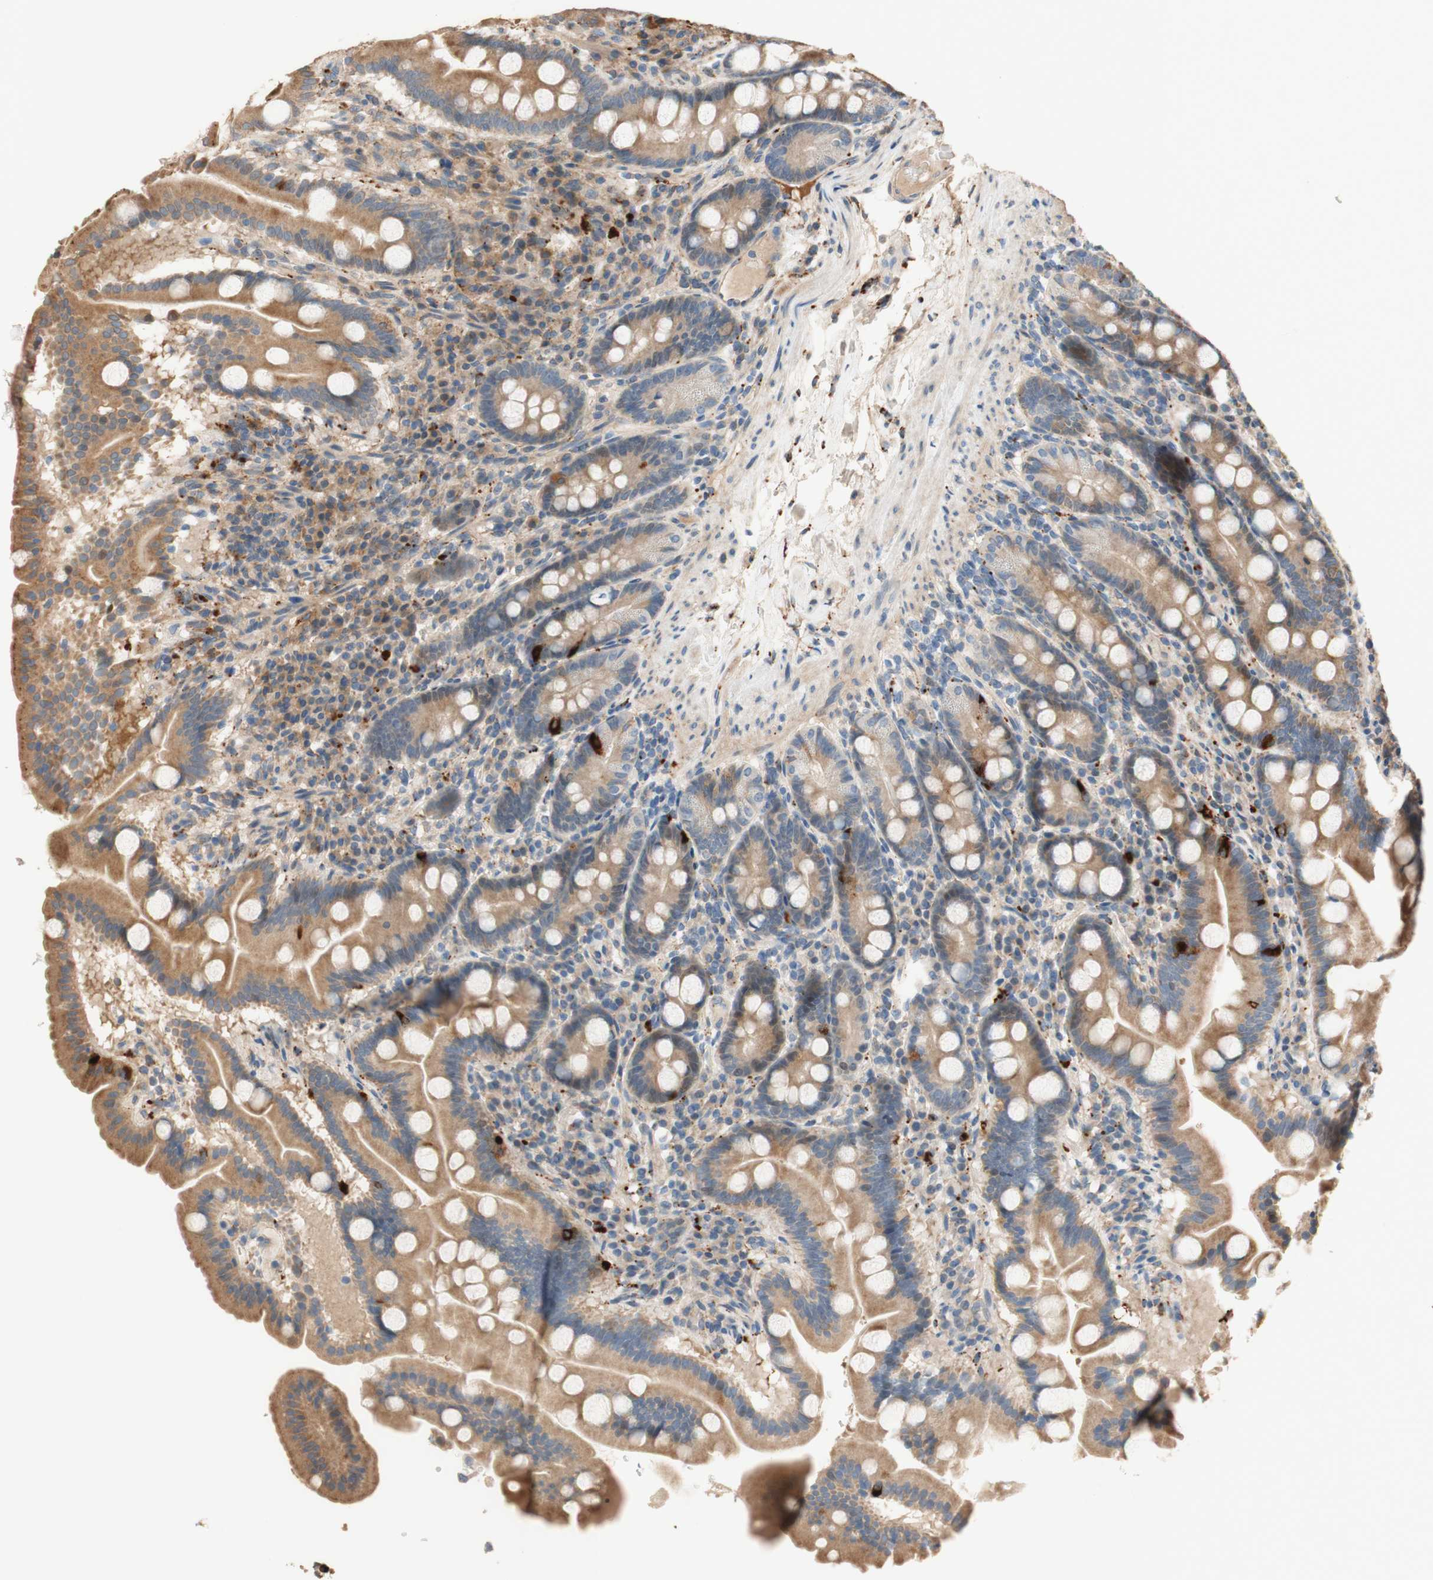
{"staining": {"intensity": "moderate", "quantity": ">75%", "location": "cytoplasmic/membranous"}, "tissue": "duodenum", "cell_type": "Glandular cells", "image_type": "normal", "snomed": [{"axis": "morphology", "description": "Normal tissue, NOS"}, {"axis": "topography", "description": "Duodenum"}], "caption": "High-power microscopy captured an immunohistochemistry histopathology image of normal duodenum, revealing moderate cytoplasmic/membranous staining in about >75% of glandular cells.", "gene": "PTPN21", "patient": {"sex": "male", "age": 50}}